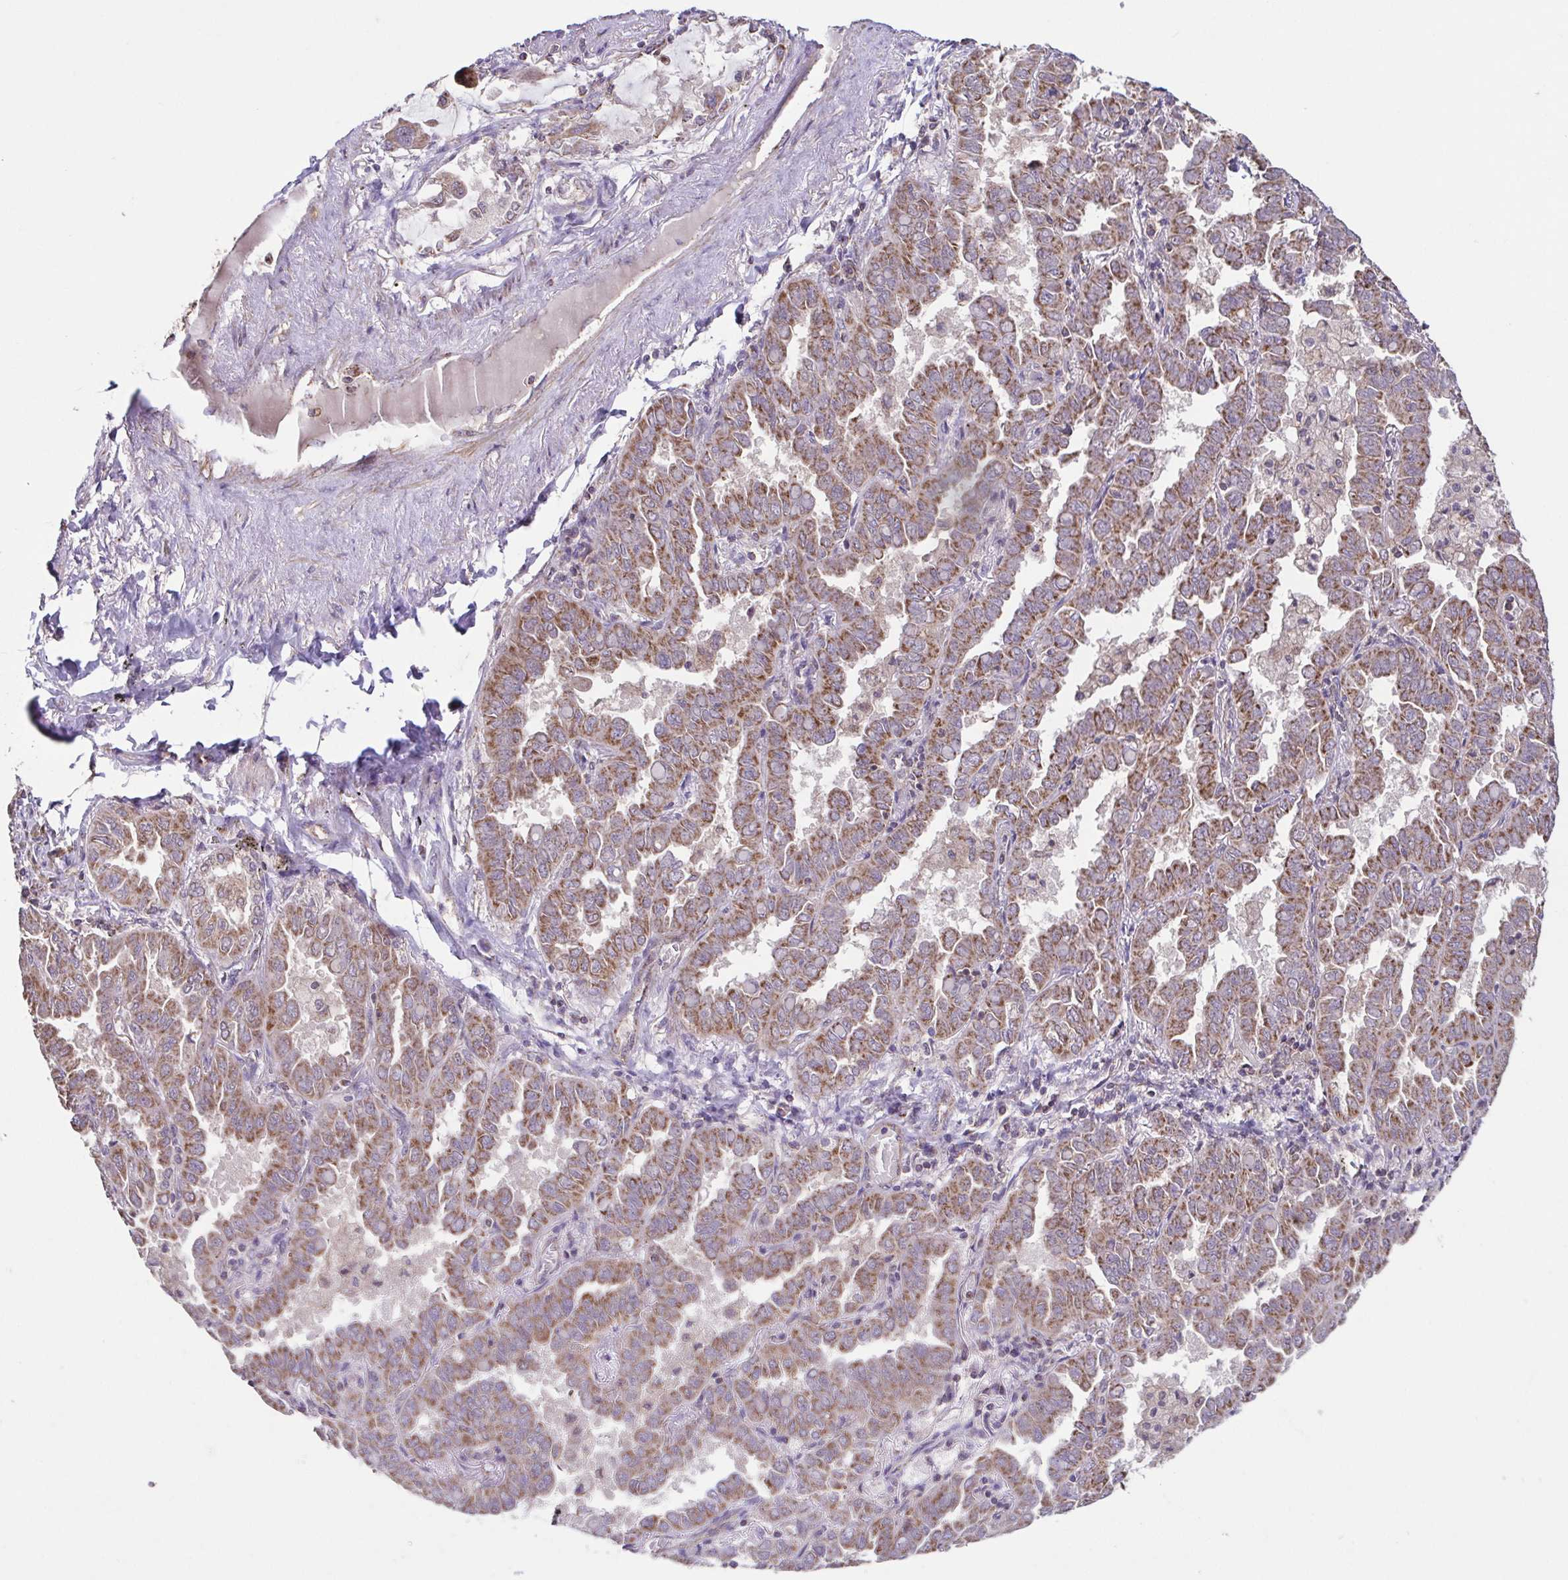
{"staining": {"intensity": "moderate", "quantity": ">75%", "location": "cytoplasmic/membranous"}, "tissue": "lung cancer", "cell_type": "Tumor cells", "image_type": "cancer", "snomed": [{"axis": "morphology", "description": "Adenocarcinoma, NOS"}, {"axis": "topography", "description": "Lung"}], "caption": "This is an image of immunohistochemistry staining of adenocarcinoma (lung), which shows moderate staining in the cytoplasmic/membranous of tumor cells.", "gene": "DIP2B", "patient": {"sex": "male", "age": 64}}